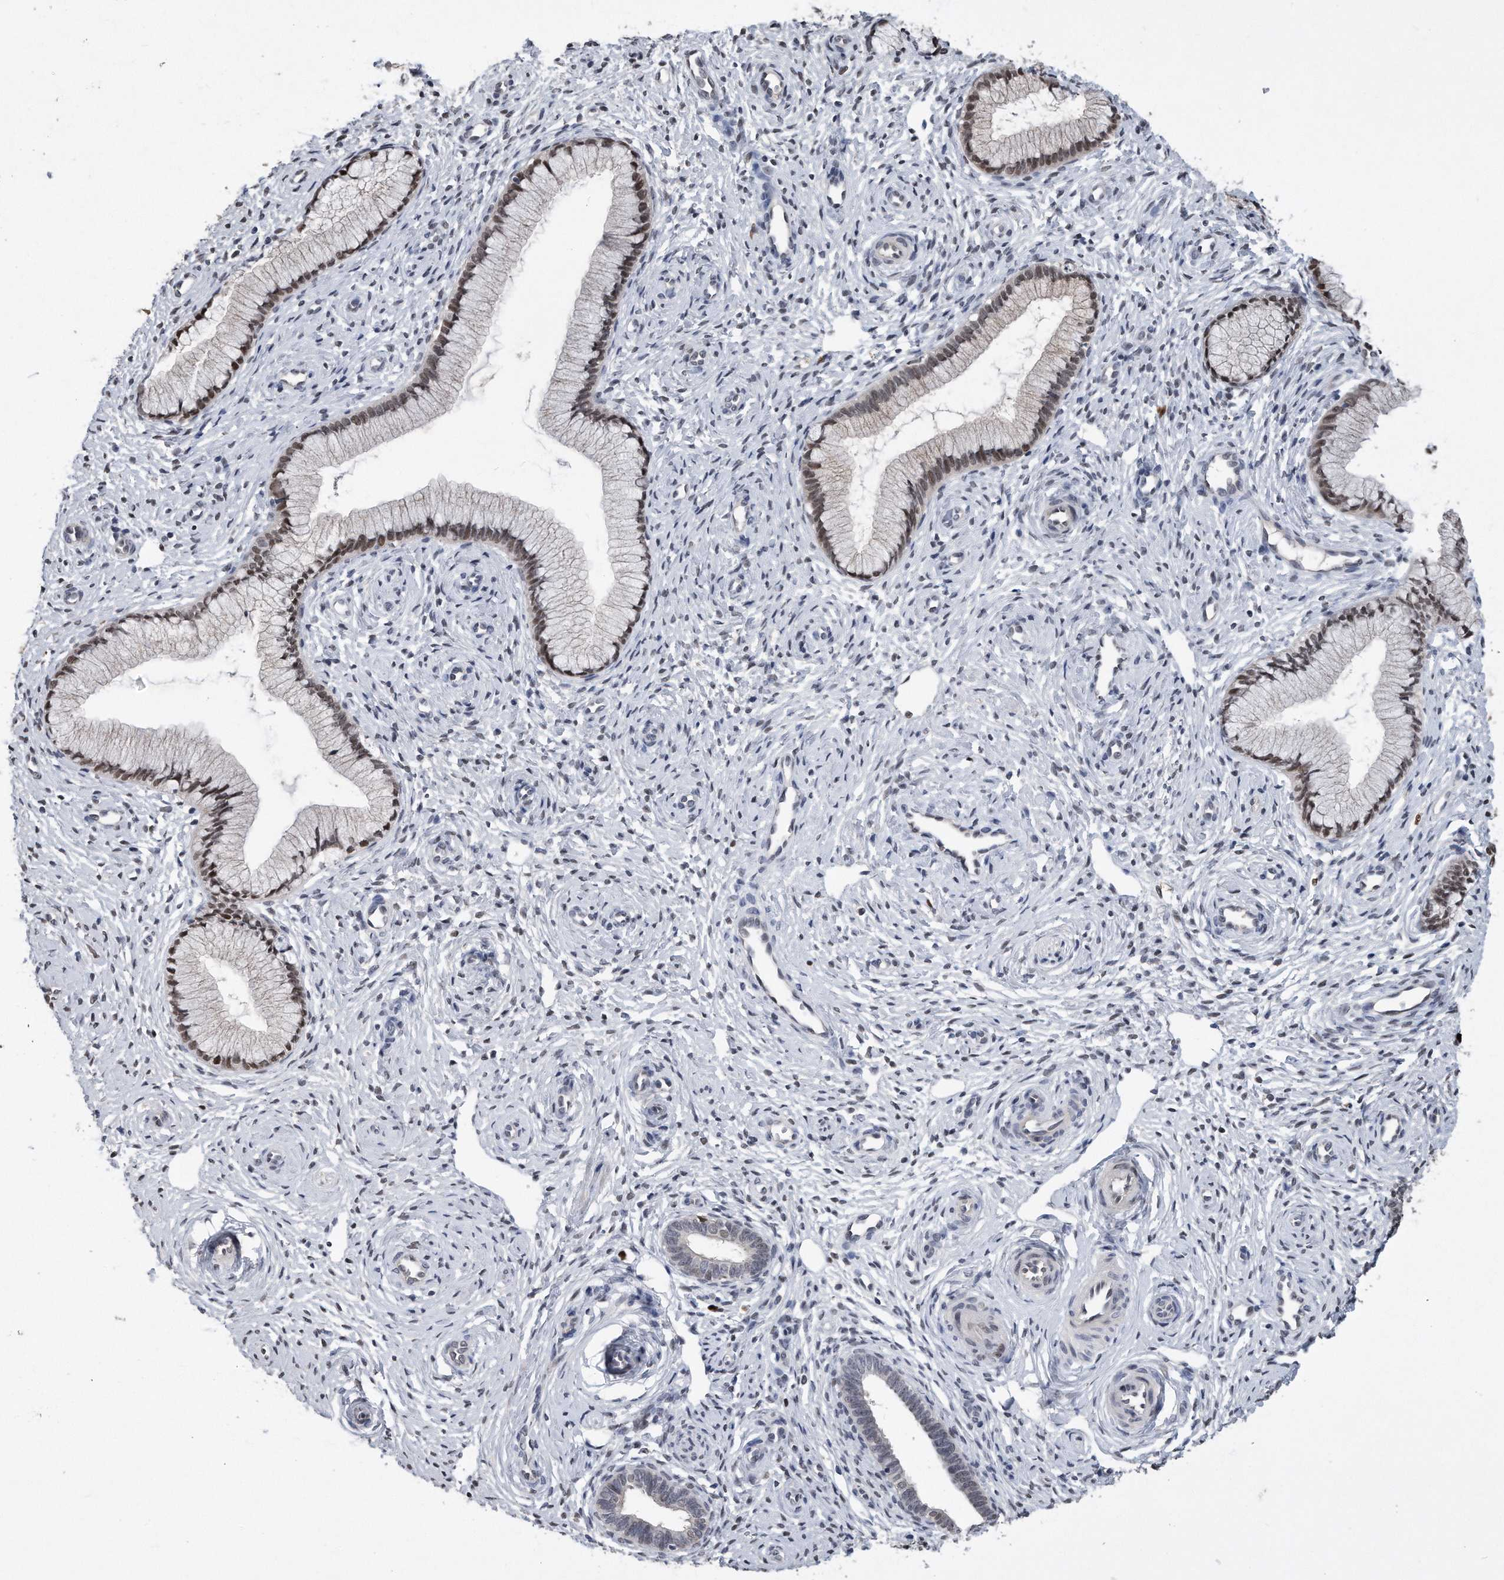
{"staining": {"intensity": "weak", "quantity": "25%-75%", "location": "nuclear"}, "tissue": "cervix", "cell_type": "Glandular cells", "image_type": "normal", "snomed": [{"axis": "morphology", "description": "Normal tissue, NOS"}, {"axis": "topography", "description": "Cervix"}], "caption": "The image exhibits a brown stain indicating the presence of a protein in the nuclear of glandular cells in cervix. (IHC, brightfield microscopy, high magnification).", "gene": "PCNA", "patient": {"sex": "female", "age": 27}}